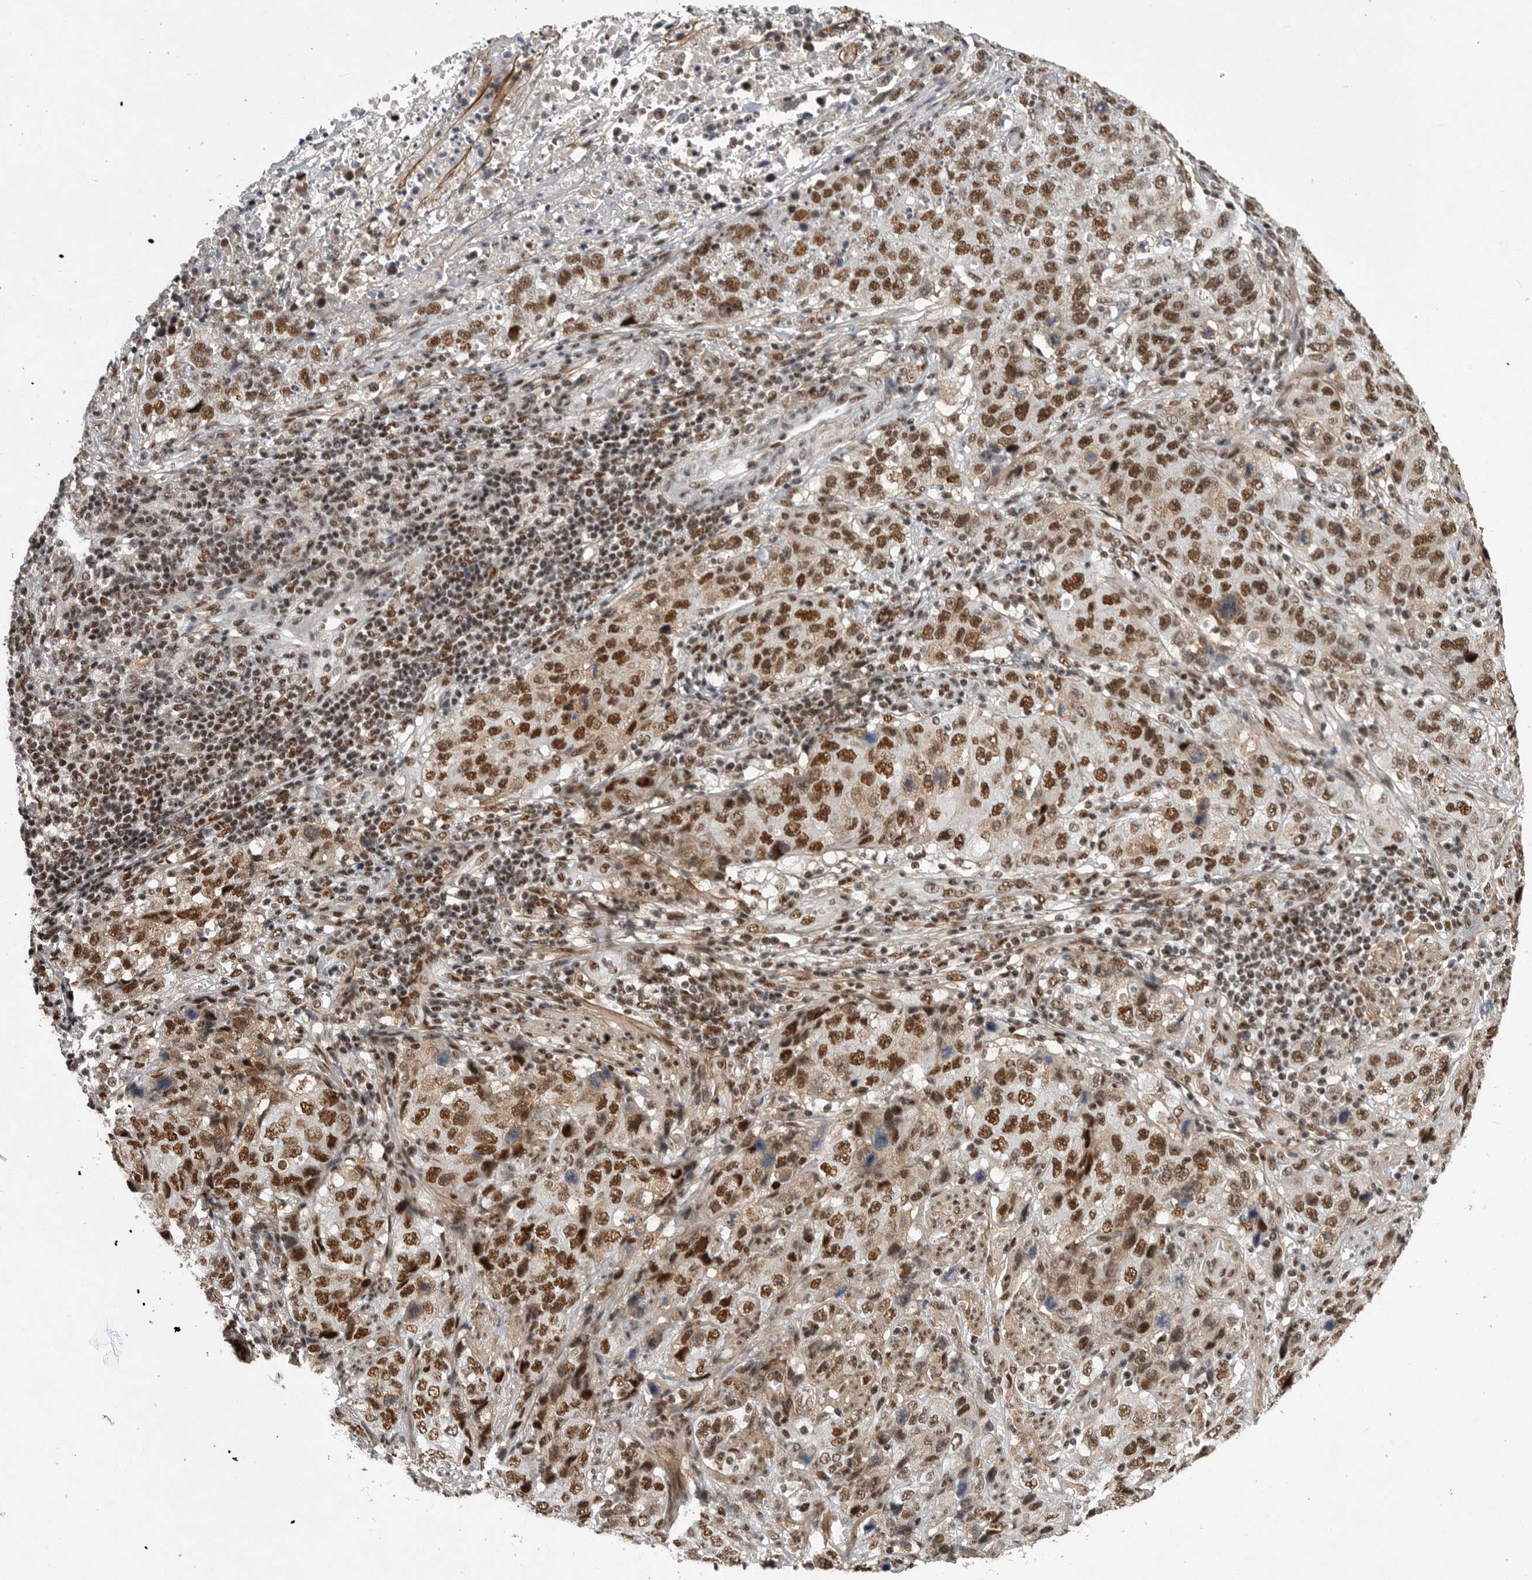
{"staining": {"intensity": "strong", "quantity": ">75%", "location": "nuclear"}, "tissue": "stomach cancer", "cell_type": "Tumor cells", "image_type": "cancer", "snomed": [{"axis": "morphology", "description": "Adenocarcinoma, NOS"}, {"axis": "topography", "description": "Stomach"}], "caption": "A brown stain labels strong nuclear positivity of a protein in stomach cancer (adenocarcinoma) tumor cells. (DAB (3,3'-diaminobenzidine) IHC with brightfield microscopy, high magnification).", "gene": "PPP1R8", "patient": {"sex": "male", "age": 48}}